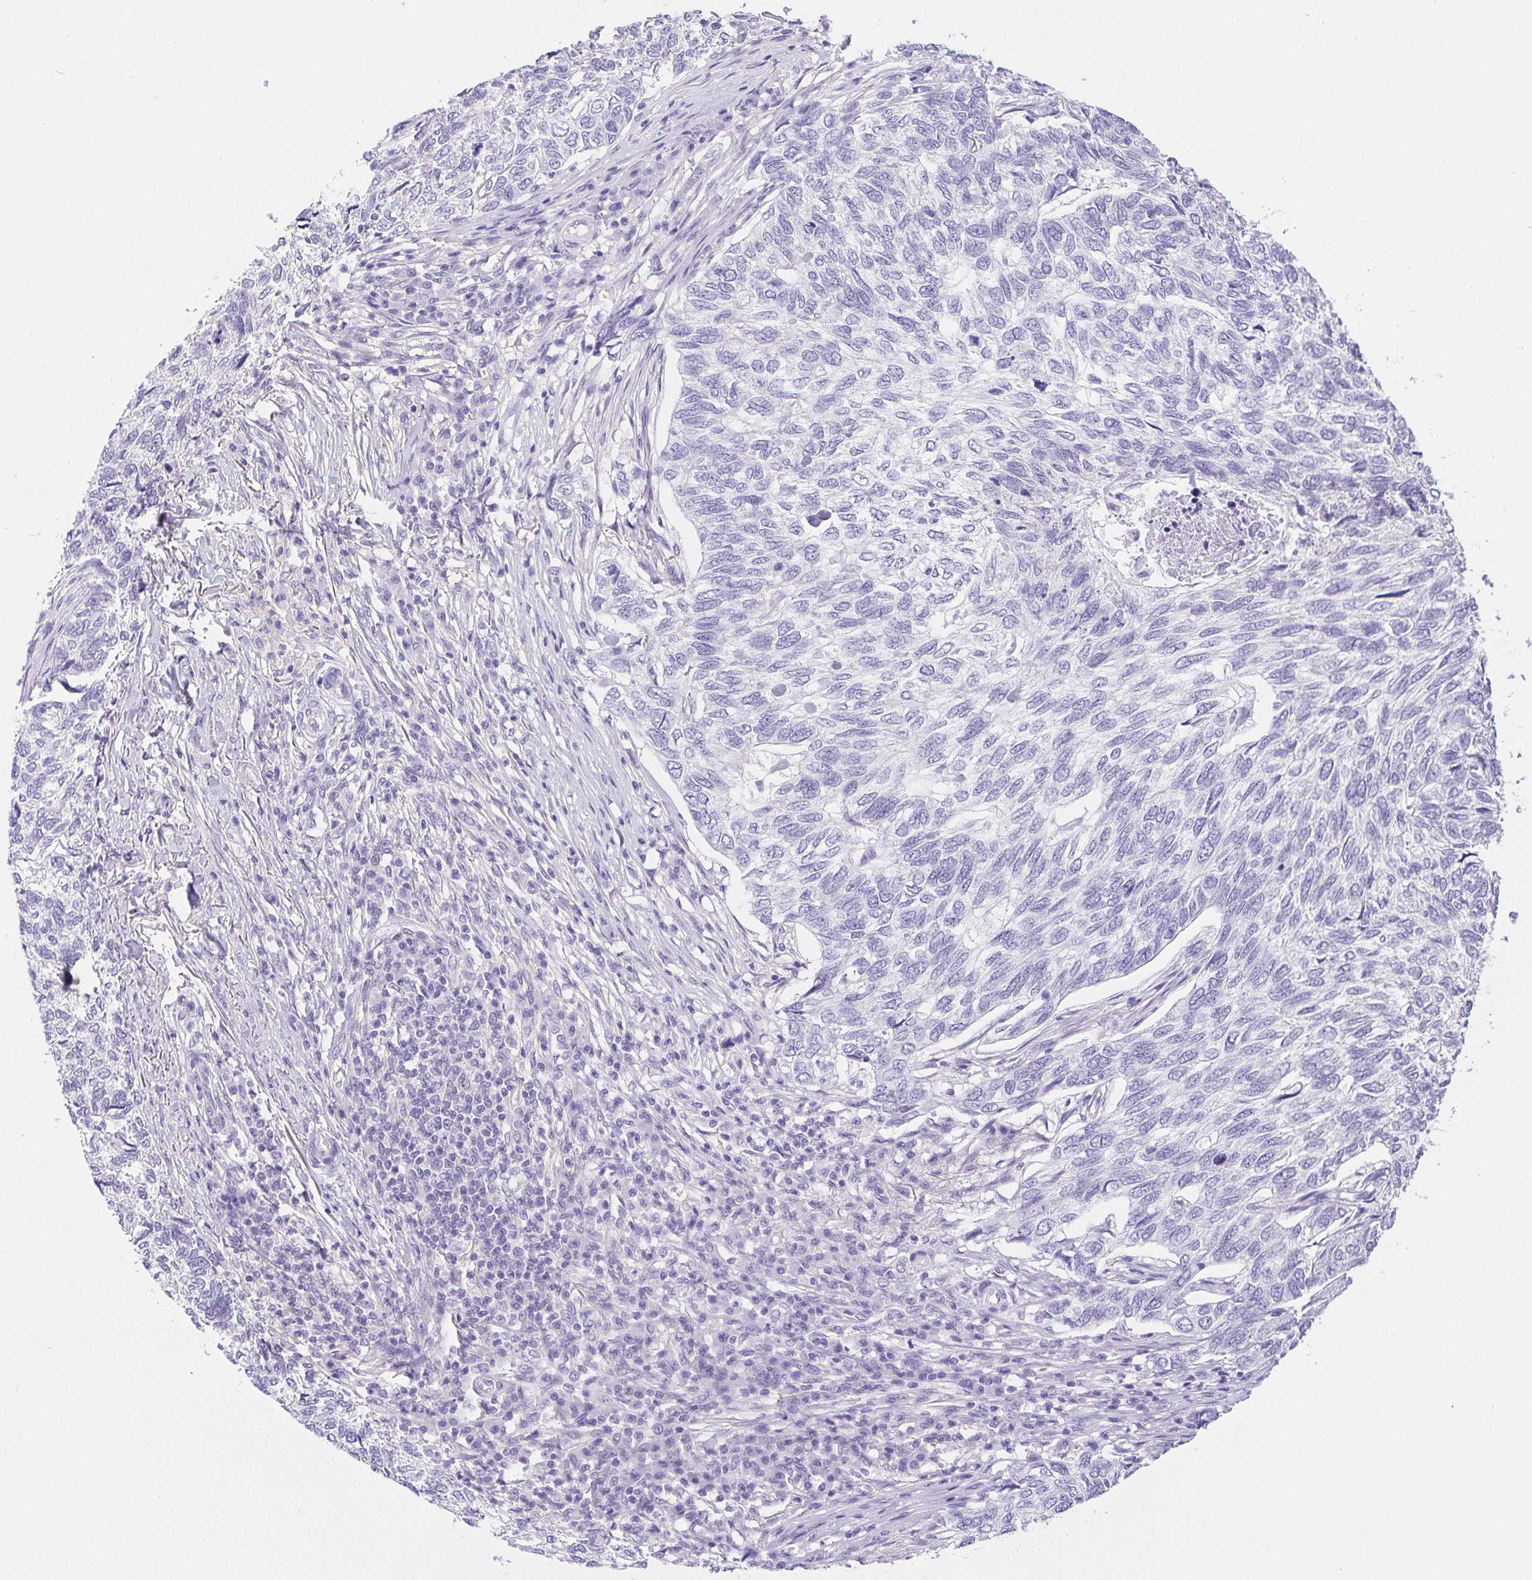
{"staining": {"intensity": "negative", "quantity": "none", "location": "none"}, "tissue": "skin cancer", "cell_type": "Tumor cells", "image_type": "cancer", "snomed": [{"axis": "morphology", "description": "Basal cell carcinoma"}, {"axis": "topography", "description": "Skin"}], "caption": "A high-resolution photomicrograph shows IHC staining of skin cancer, which displays no significant expression in tumor cells.", "gene": "PNLIP", "patient": {"sex": "female", "age": 65}}